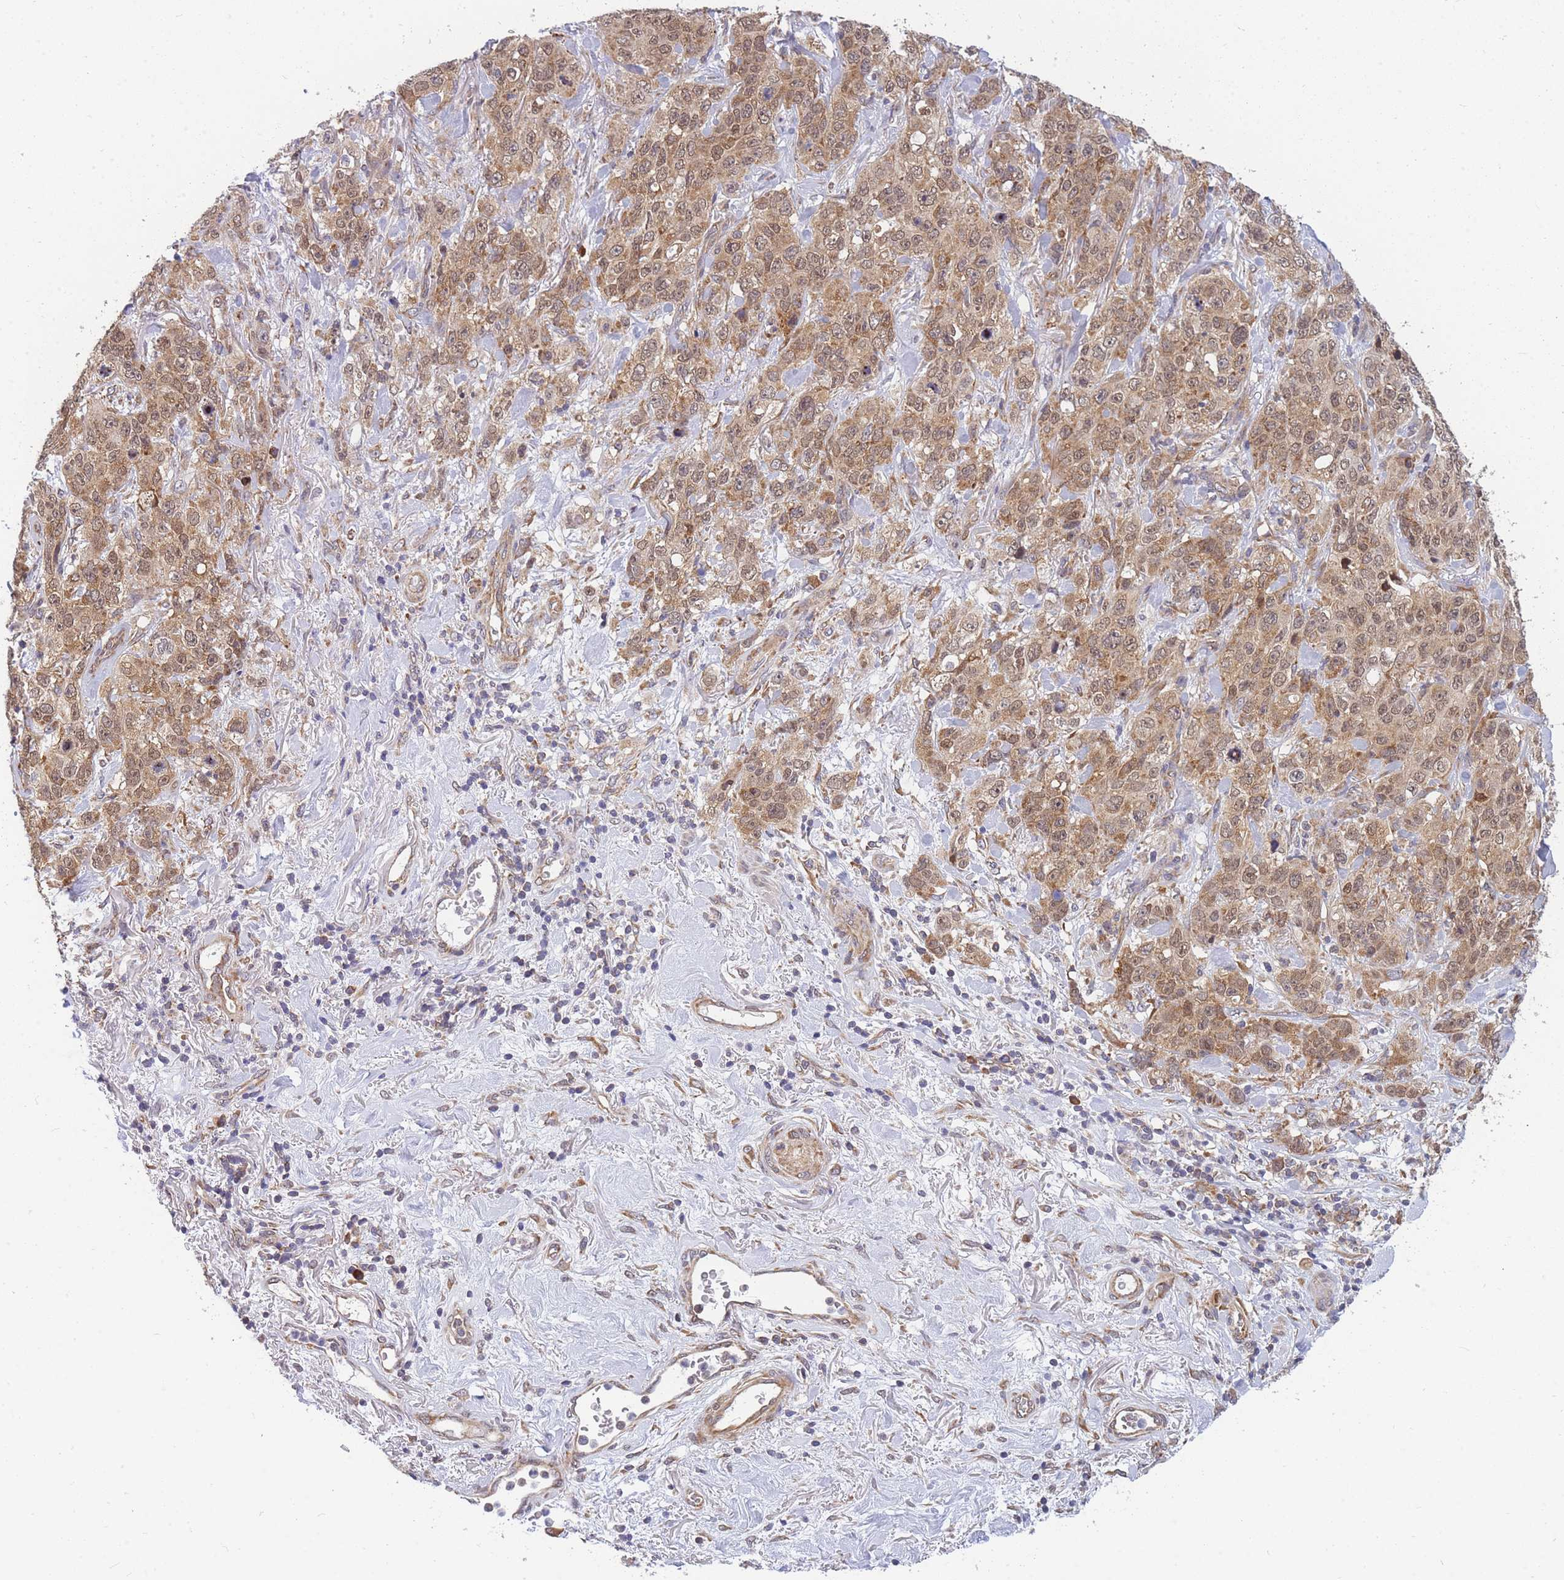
{"staining": {"intensity": "moderate", "quantity": ">75%", "location": "cytoplasmic/membranous"}, "tissue": "stomach cancer", "cell_type": "Tumor cells", "image_type": "cancer", "snomed": [{"axis": "morphology", "description": "Adenocarcinoma, NOS"}, {"axis": "topography", "description": "Stomach"}], "caption": "Adenocarcinoma (stomach) tissue reveals moderate cytoplasmic/membranous expression in about >75% of tumor cells", "gene": "MRPL23", "patient": {"sex": "male", "age": 48}}